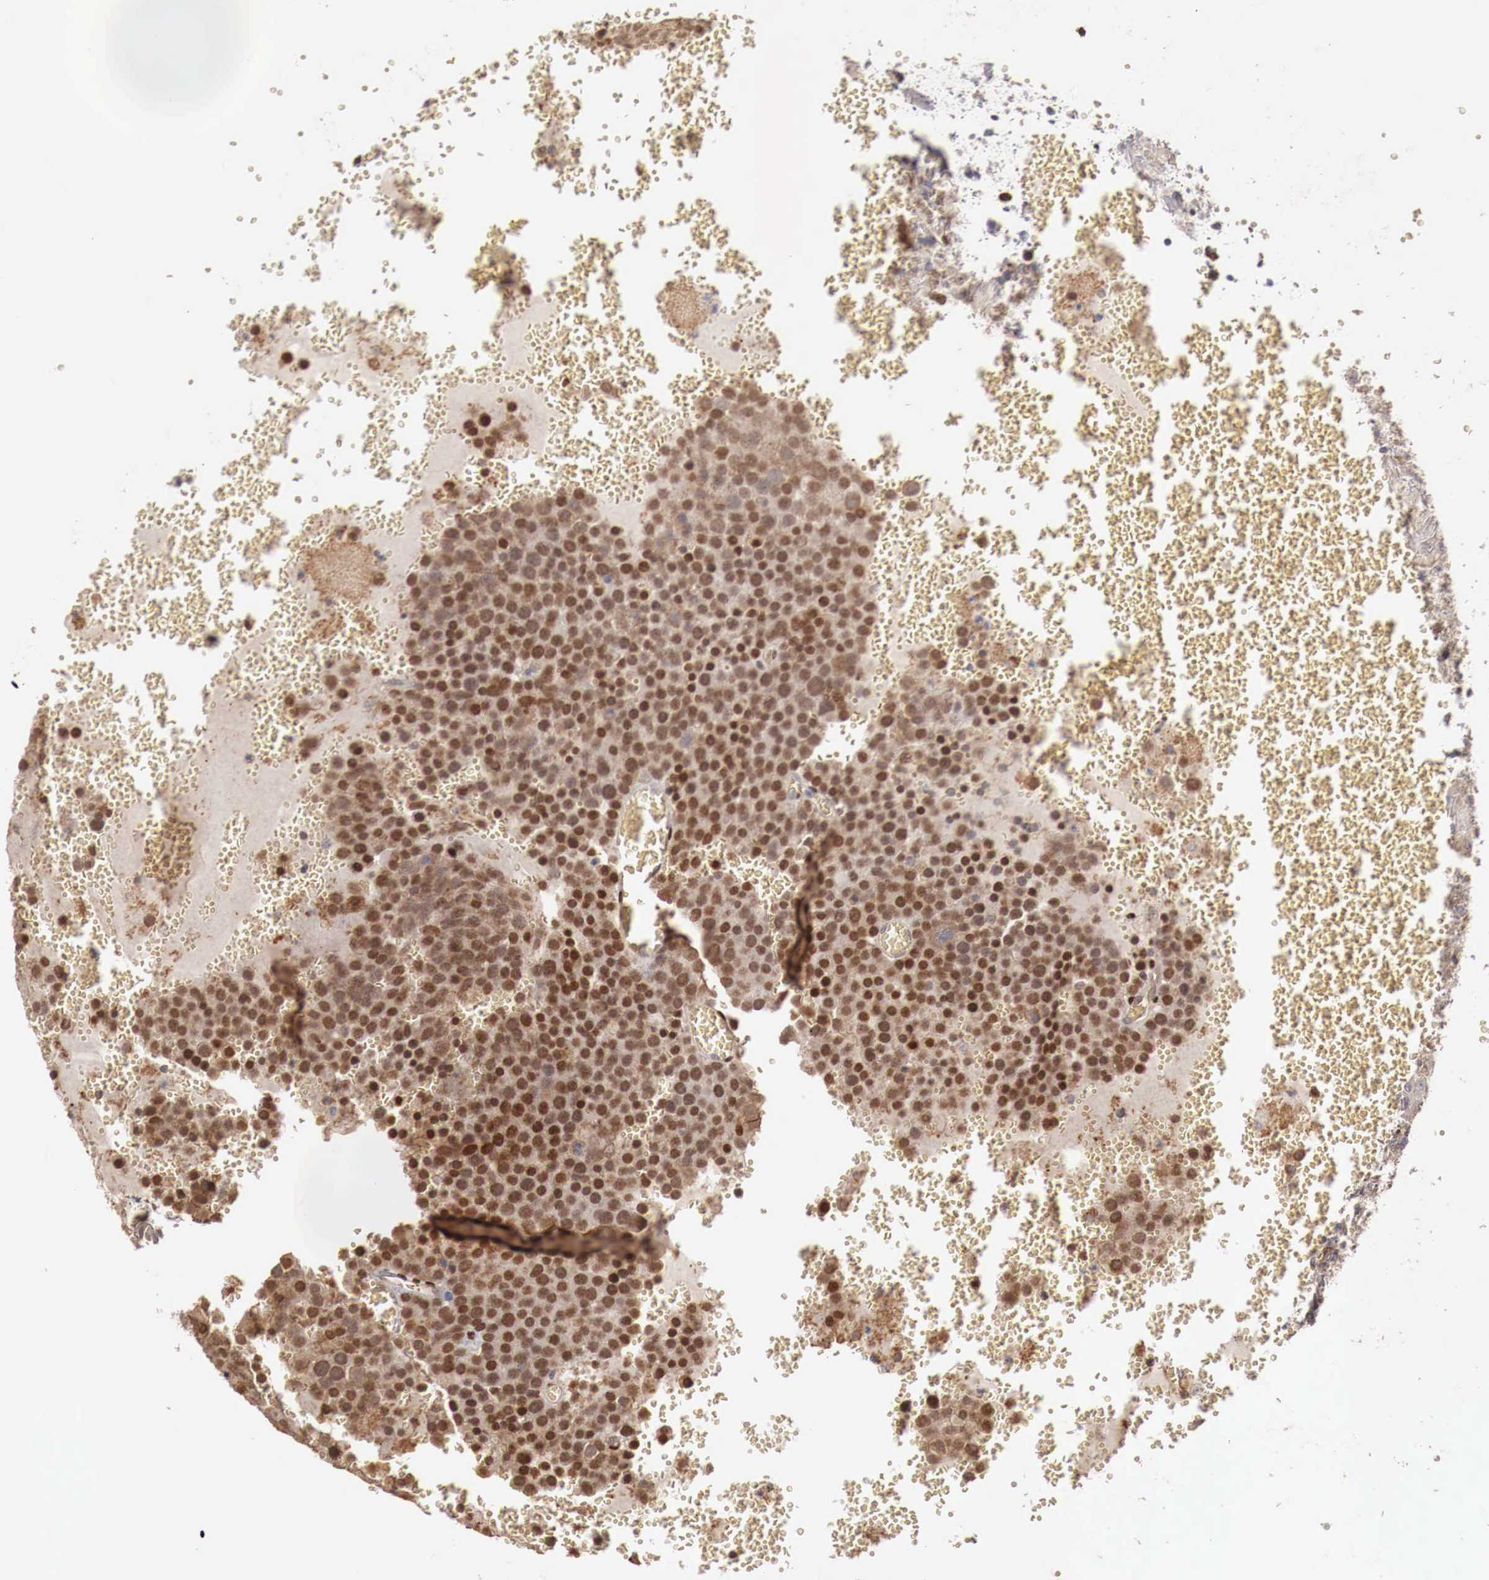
{"staining": {"intensity": "strong", "quantity": ">75%", "location": "nuclear"}, "tissue": "testis cancer", "cell_type": "Tumor cells", "image_type": "cancer", "snomed": [{"axis": "morphology", "description": "Seminoma, NOS"}, {"axis": "topography", "description": "Testis"}], "caption": "Immunohistochemistry (IHC) (DAB (3,3'-diaminobenzidine)) staining of human testis cancer (seminoma) displays strong nuclear protein staining in approximately >75% of tumor cells. Nuclei are stained in blue.", "gene": "KHDRBS2", "patient": {"sex": "male", "age": 71}}